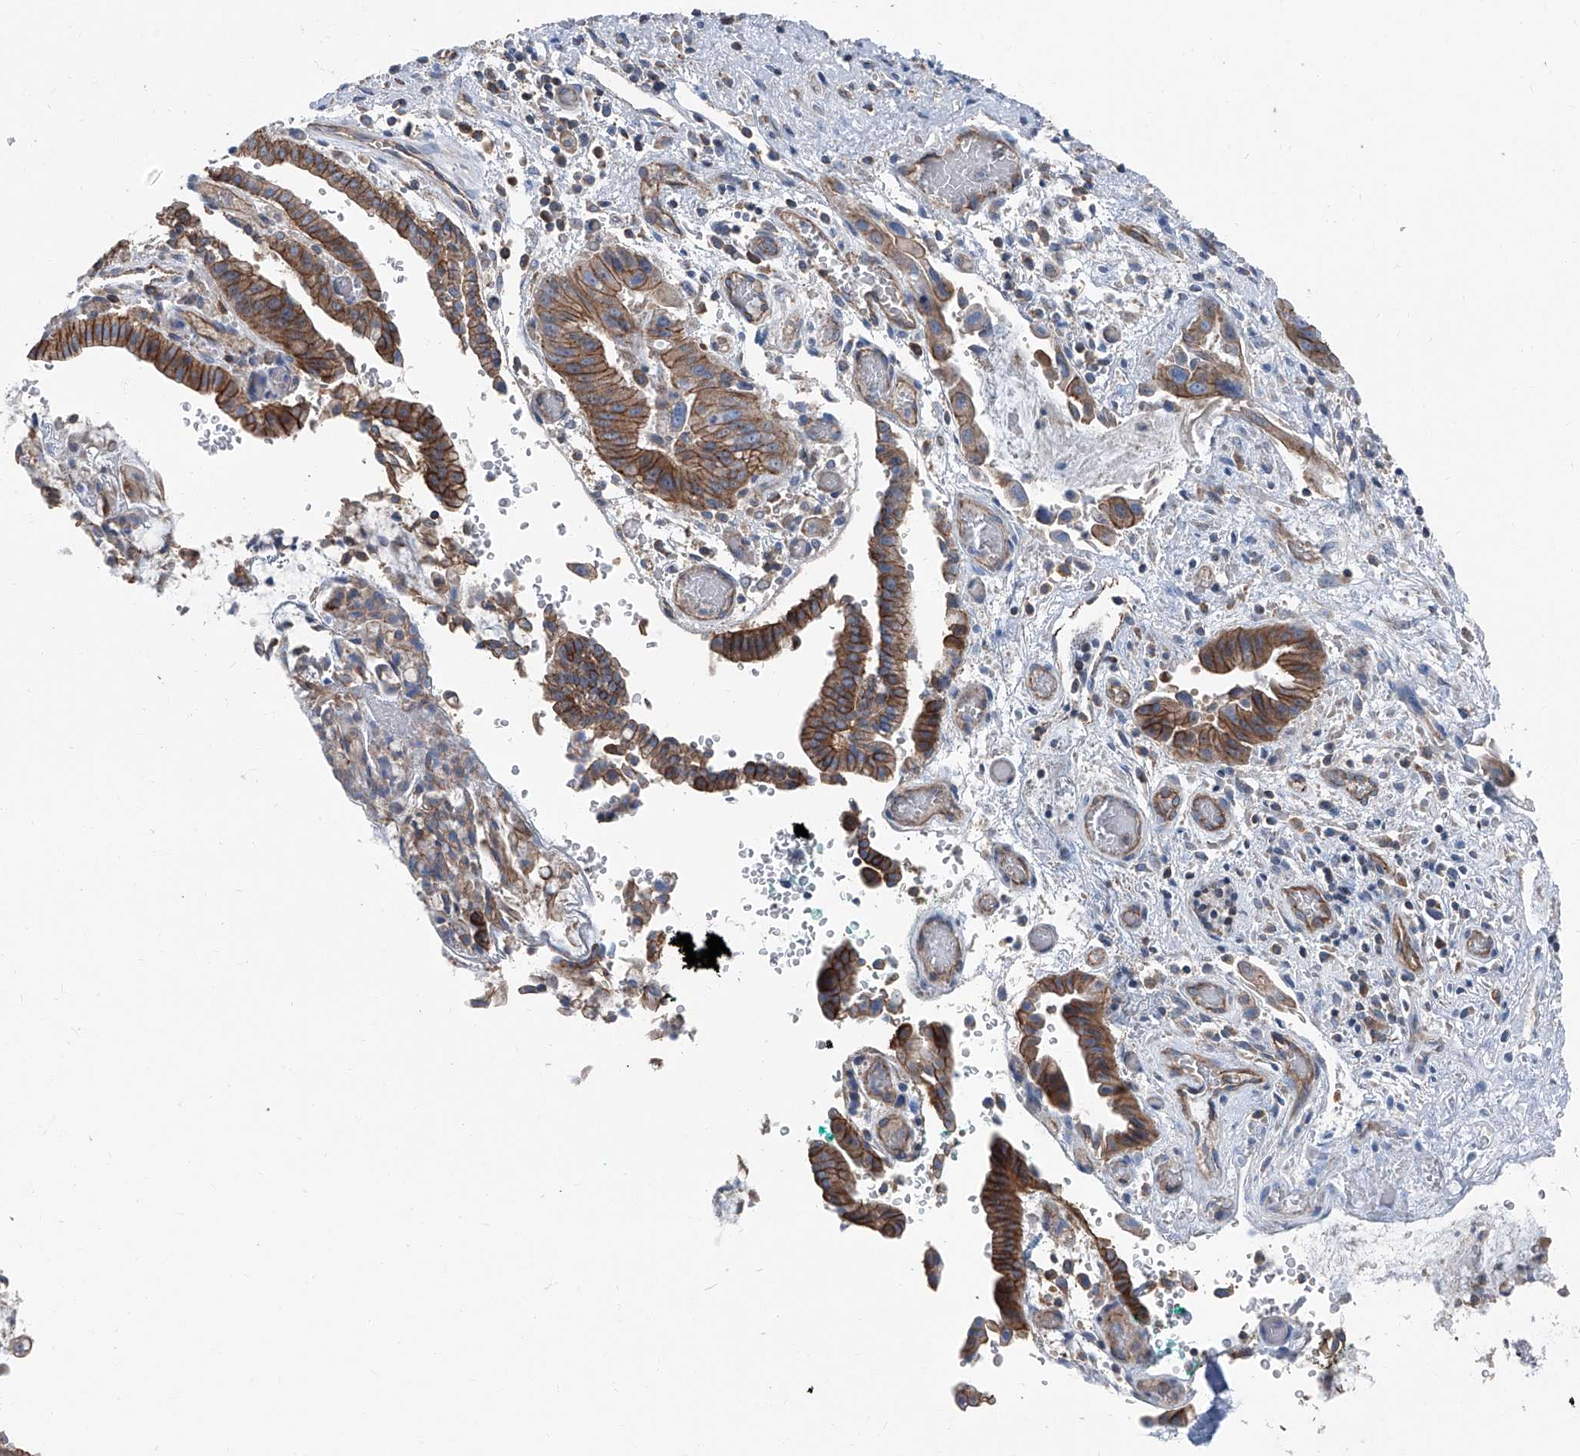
{"staining": {"intensity": "moderate", "quantity": ">75%", "location": "cytoplasmic/membranous"}, "tissue": "liver cancer", "cell_type": "Tumor cells", "image_type": "cancer", "snomed": [{"axis": "morphology", "description": "Cholangiocarcinoma"}, {"axis": "topography", "description": "Liver"}], "caption": "There is medium levels of moderate cytoplasmic/membranous positivity in tumor cells of liver cholangiocarcinoma, as demonstrated by immunohistochemical staining (brown color).", "gene": "GPR142", "patient": {"sex": "female", "age": 54}}